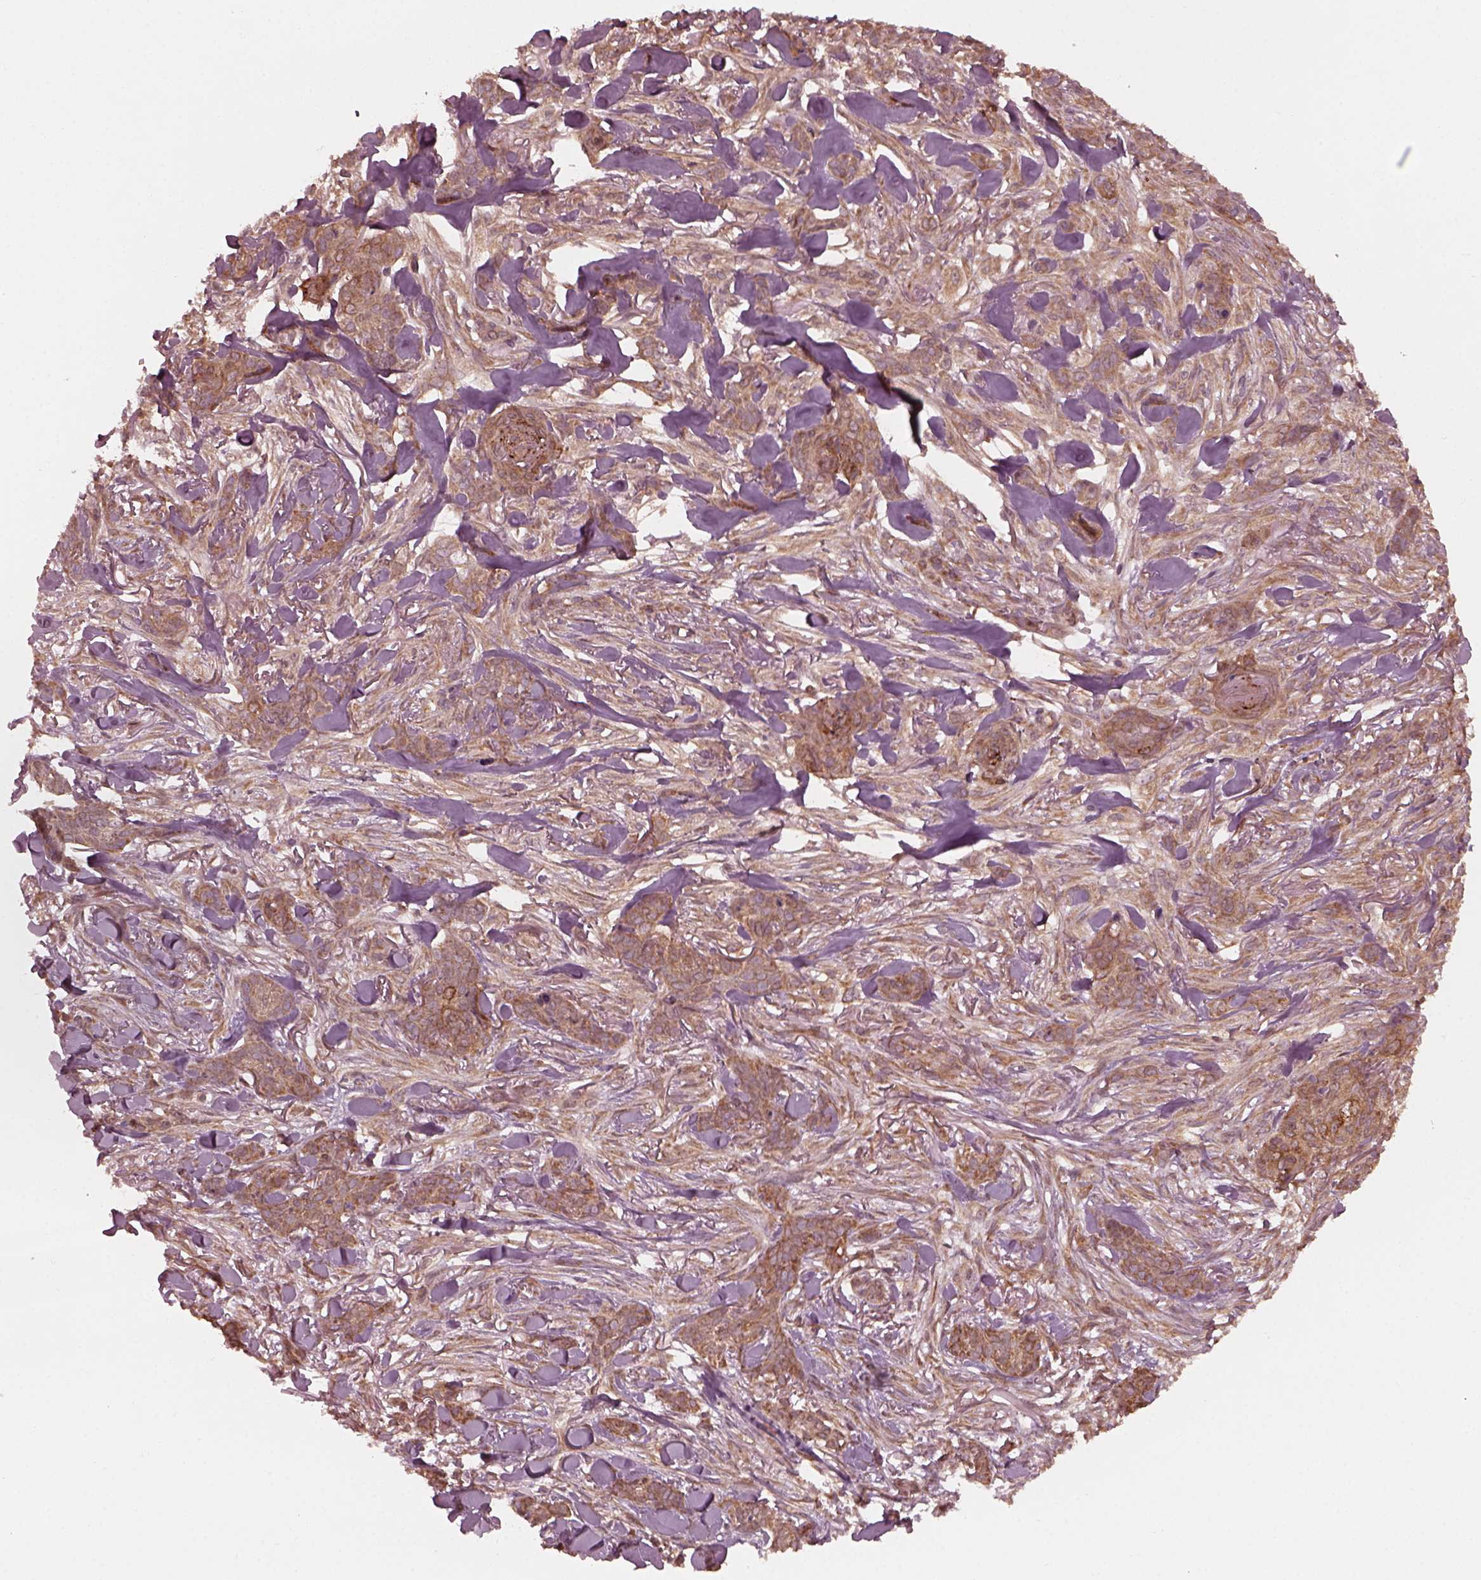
{"staining": {"intensity": "moderate", "quantity": ">75%", "location": "cytoplasmic/membranous"}, "tissue": "skin cancer", "cell_type": "Tumor cells", "image_type": "cancer", "snomed": [{"axis": "morphology", "description": "Basal cell carcinoma"}, {"axis": "topography", "description": "Skin"}], "caption": "IHC of basal cell carcinoma (skin) exhibits medium levels of moderate cytoplasmic/membranous positivity in approximately >75% of tumor cells.", "gene": "FAF2", "patient": {"sex": "female", "age": 61}}